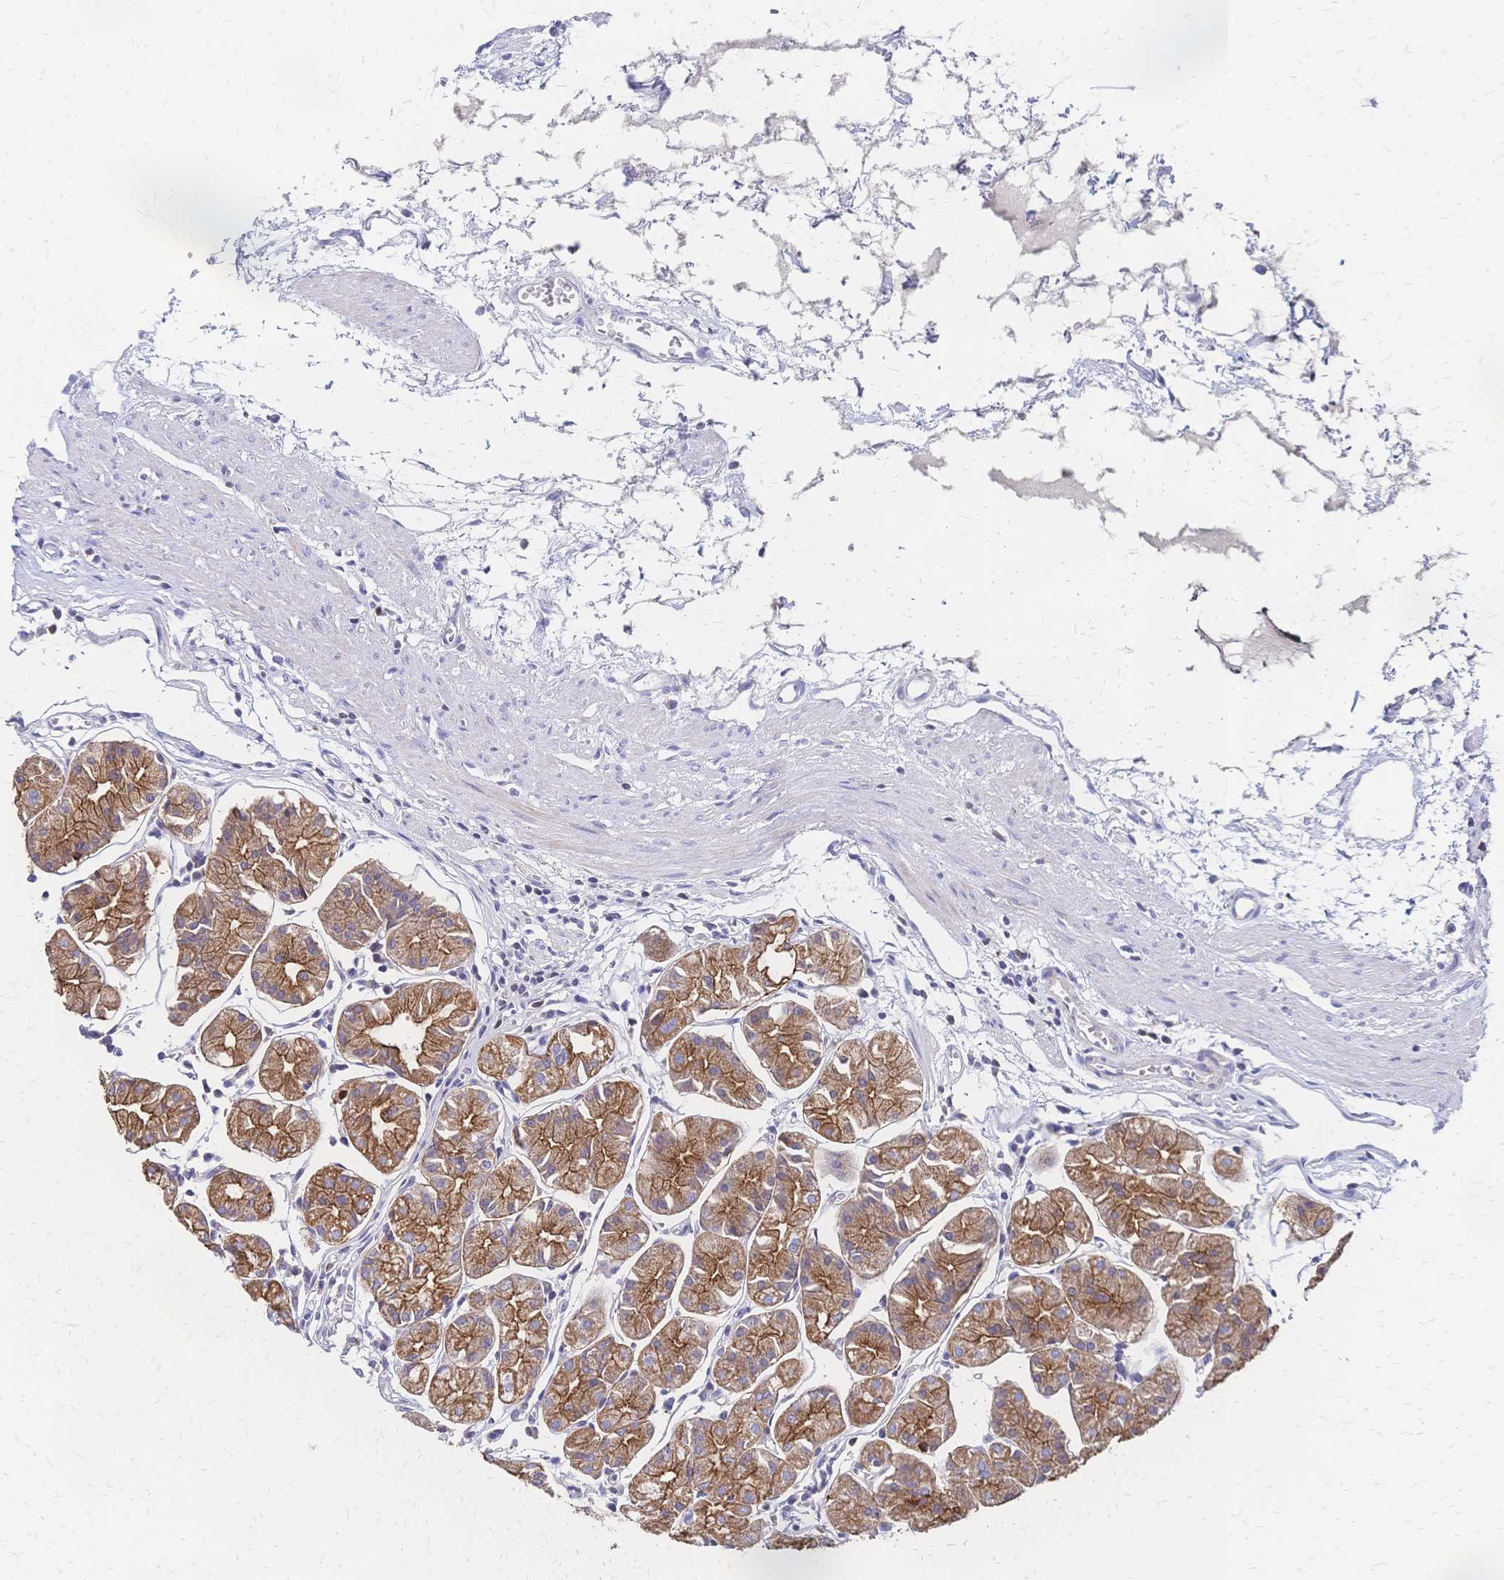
{"staining": {"intensity": "strong", "quantity": ">75%", "location": "cytoplasmic/membranous"}, "tissue": "stomach", "cell_type": "Glandular cells", "image_type": "normal", "snomed": [{"axis": "morphology", "description": "Normal tissue, NOS"}, {"axis": "topography", "description": "Stomach"}], "caption": "Protein staining shows strong cytoplasmic/membranous staining in about >75% of glandular cells in unremarkable stomach.", "gene": "DTNB", "patient": {"sex": "male", "age": 55}}